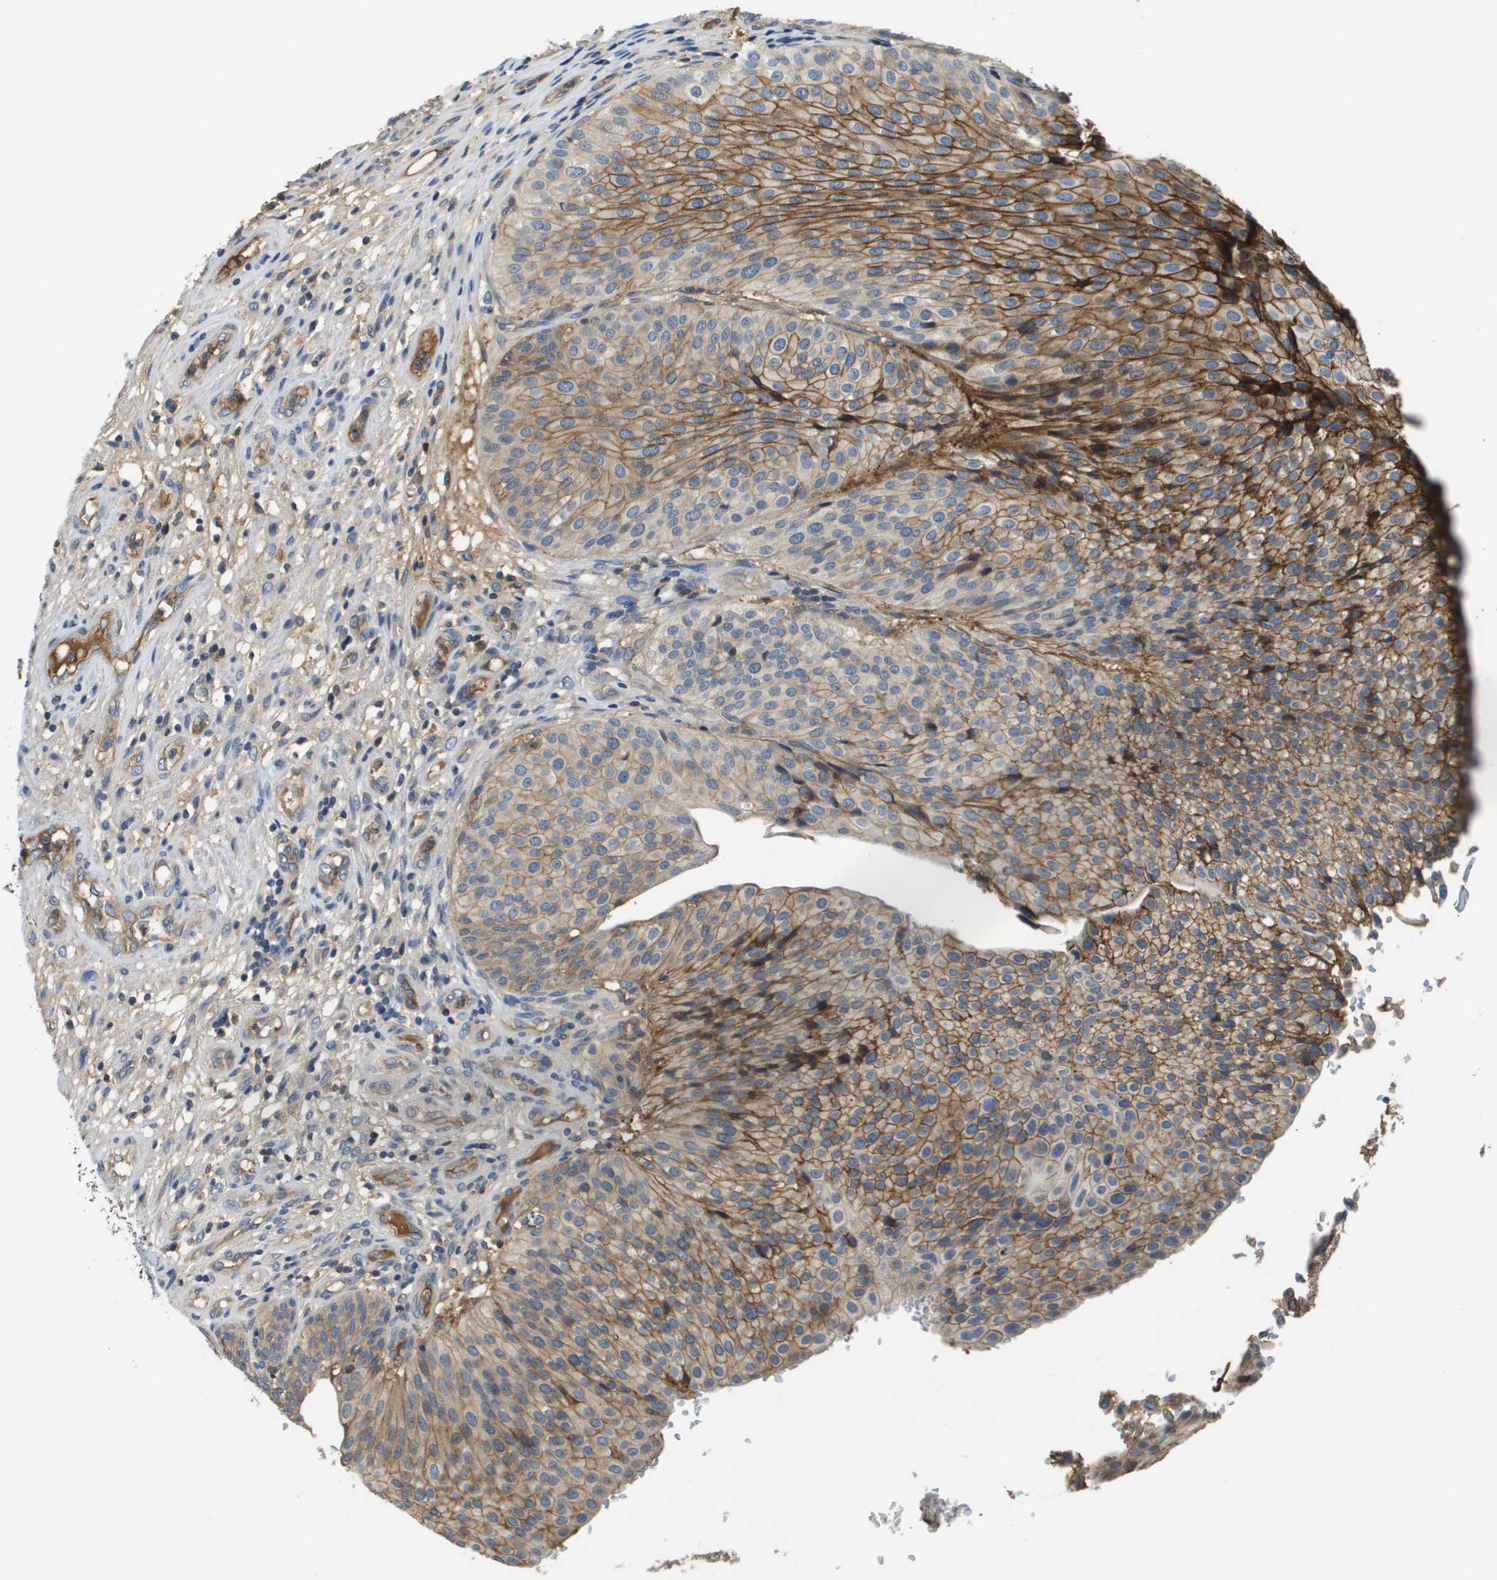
{"staining": {"intensity": "moderate", "quantity": ">75%", "location": "cytoplasmic/membranous"}, "tissue": "urothelial cancer", "cell_type": "Tumor cells", "image_type": "cancer", "snomed": [{"axis": "morphology", "description": "Urothelial carcinoma, Low grade"}, {"axis": "topography", "description": "Urinary bladder"}], "caption": "Urothelial carcinoma (low-grade) stained with DAB immunohistochemistry demonstrates medium levels of moderate cytoplasmic/membranous staining in approximately >75% of tumor cells.", "gene": "SLC16A3", "patient": {"sex": "male", "age": 67}}